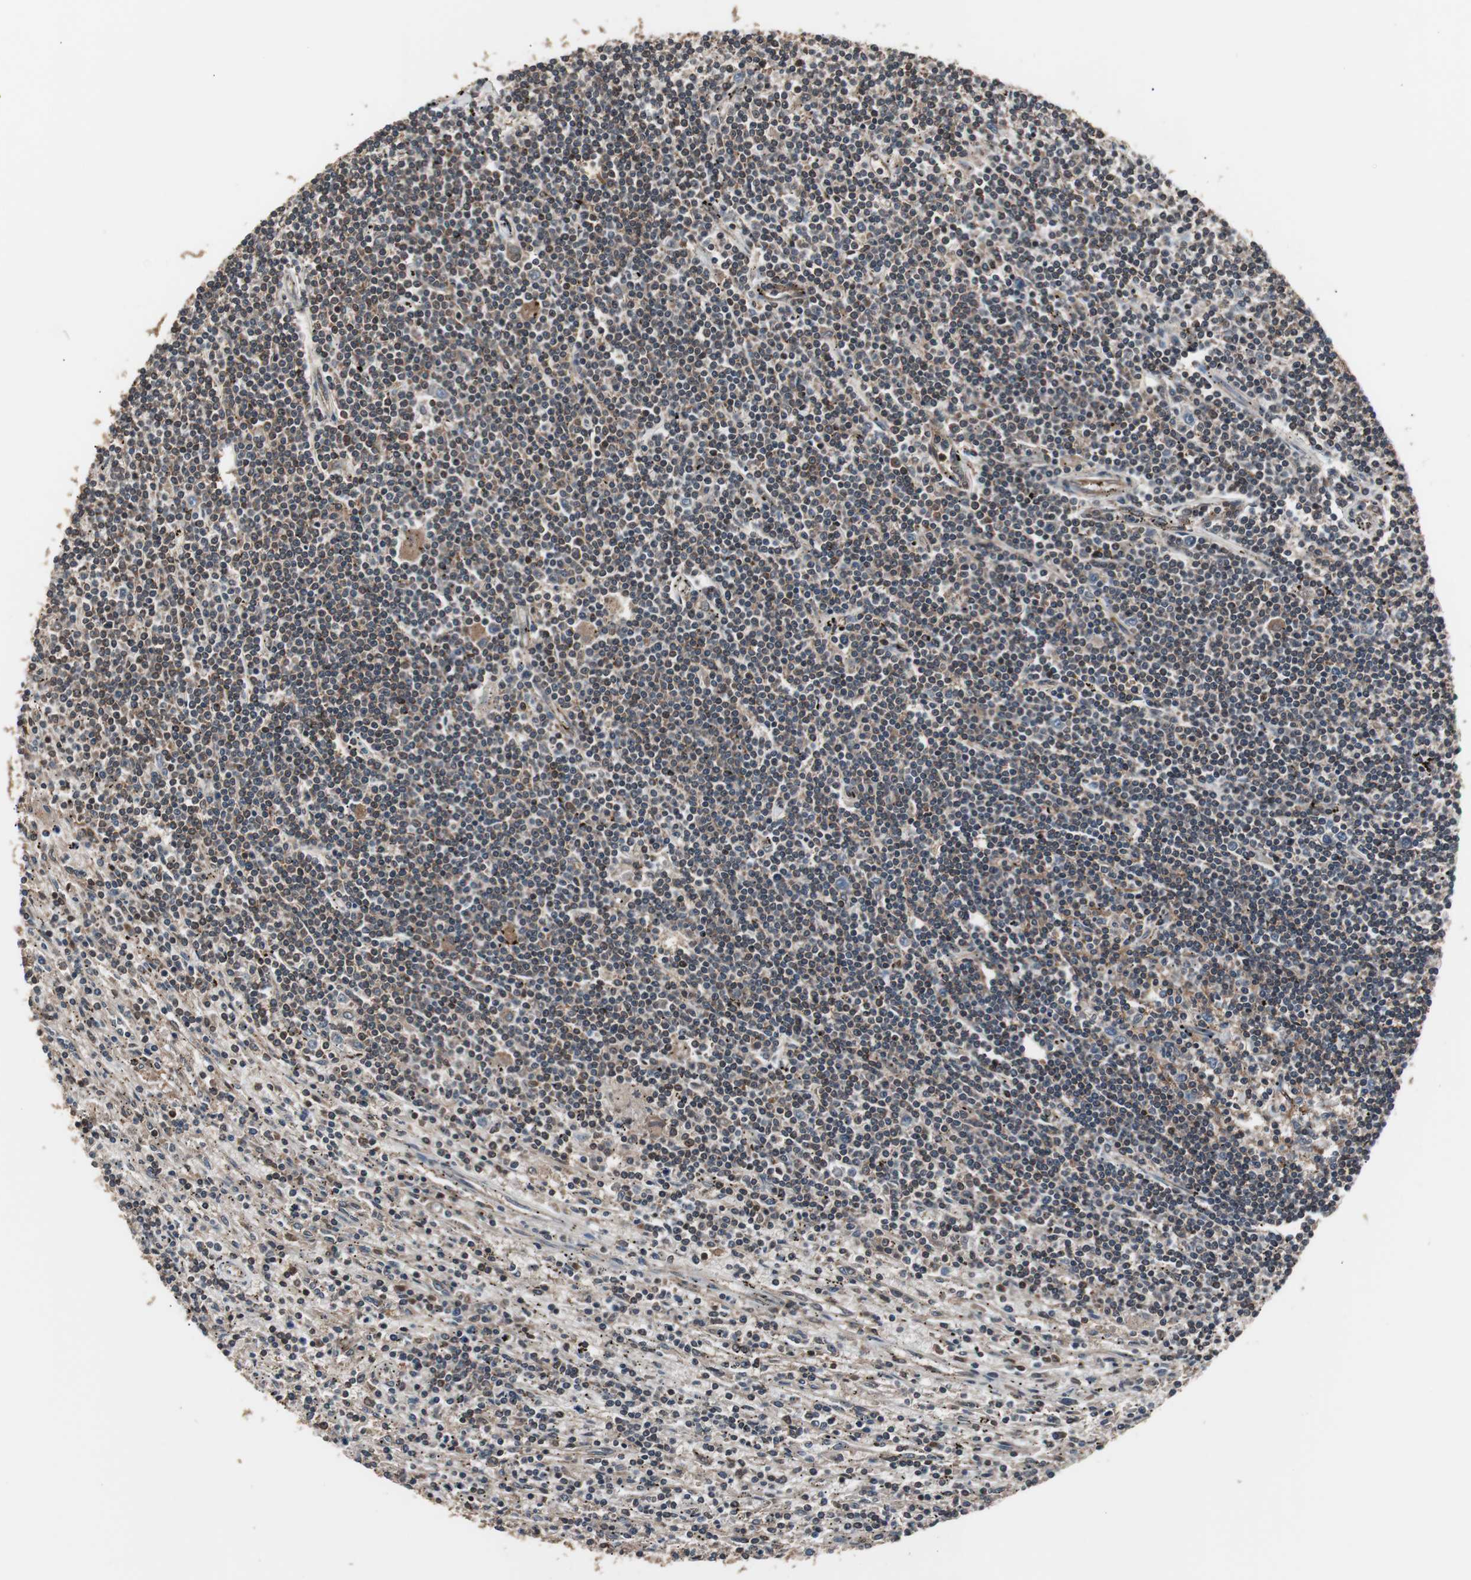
{"staining": {"intensity": "weak", "quantity": "<25%", "location": "cytoplasmic/membranous"}, "tissue": "lymphoma", "cell_type": "Tumor cells", "image_type": "cancer", "snomed": [{"axis": "morphology", "description": "Malignant lymphoma, non-Hodgkin's type, Low grade"}, {"axis": "topography", "description": "Spleen"}], "caption": "Human malignant lymphoma, non-Hodgkin's type (low-grade) stained for a protein using IHC displays no expression in tumor cells.", "gene": "CAPNS1", "patient": {"sex": "male", "age": 76}}